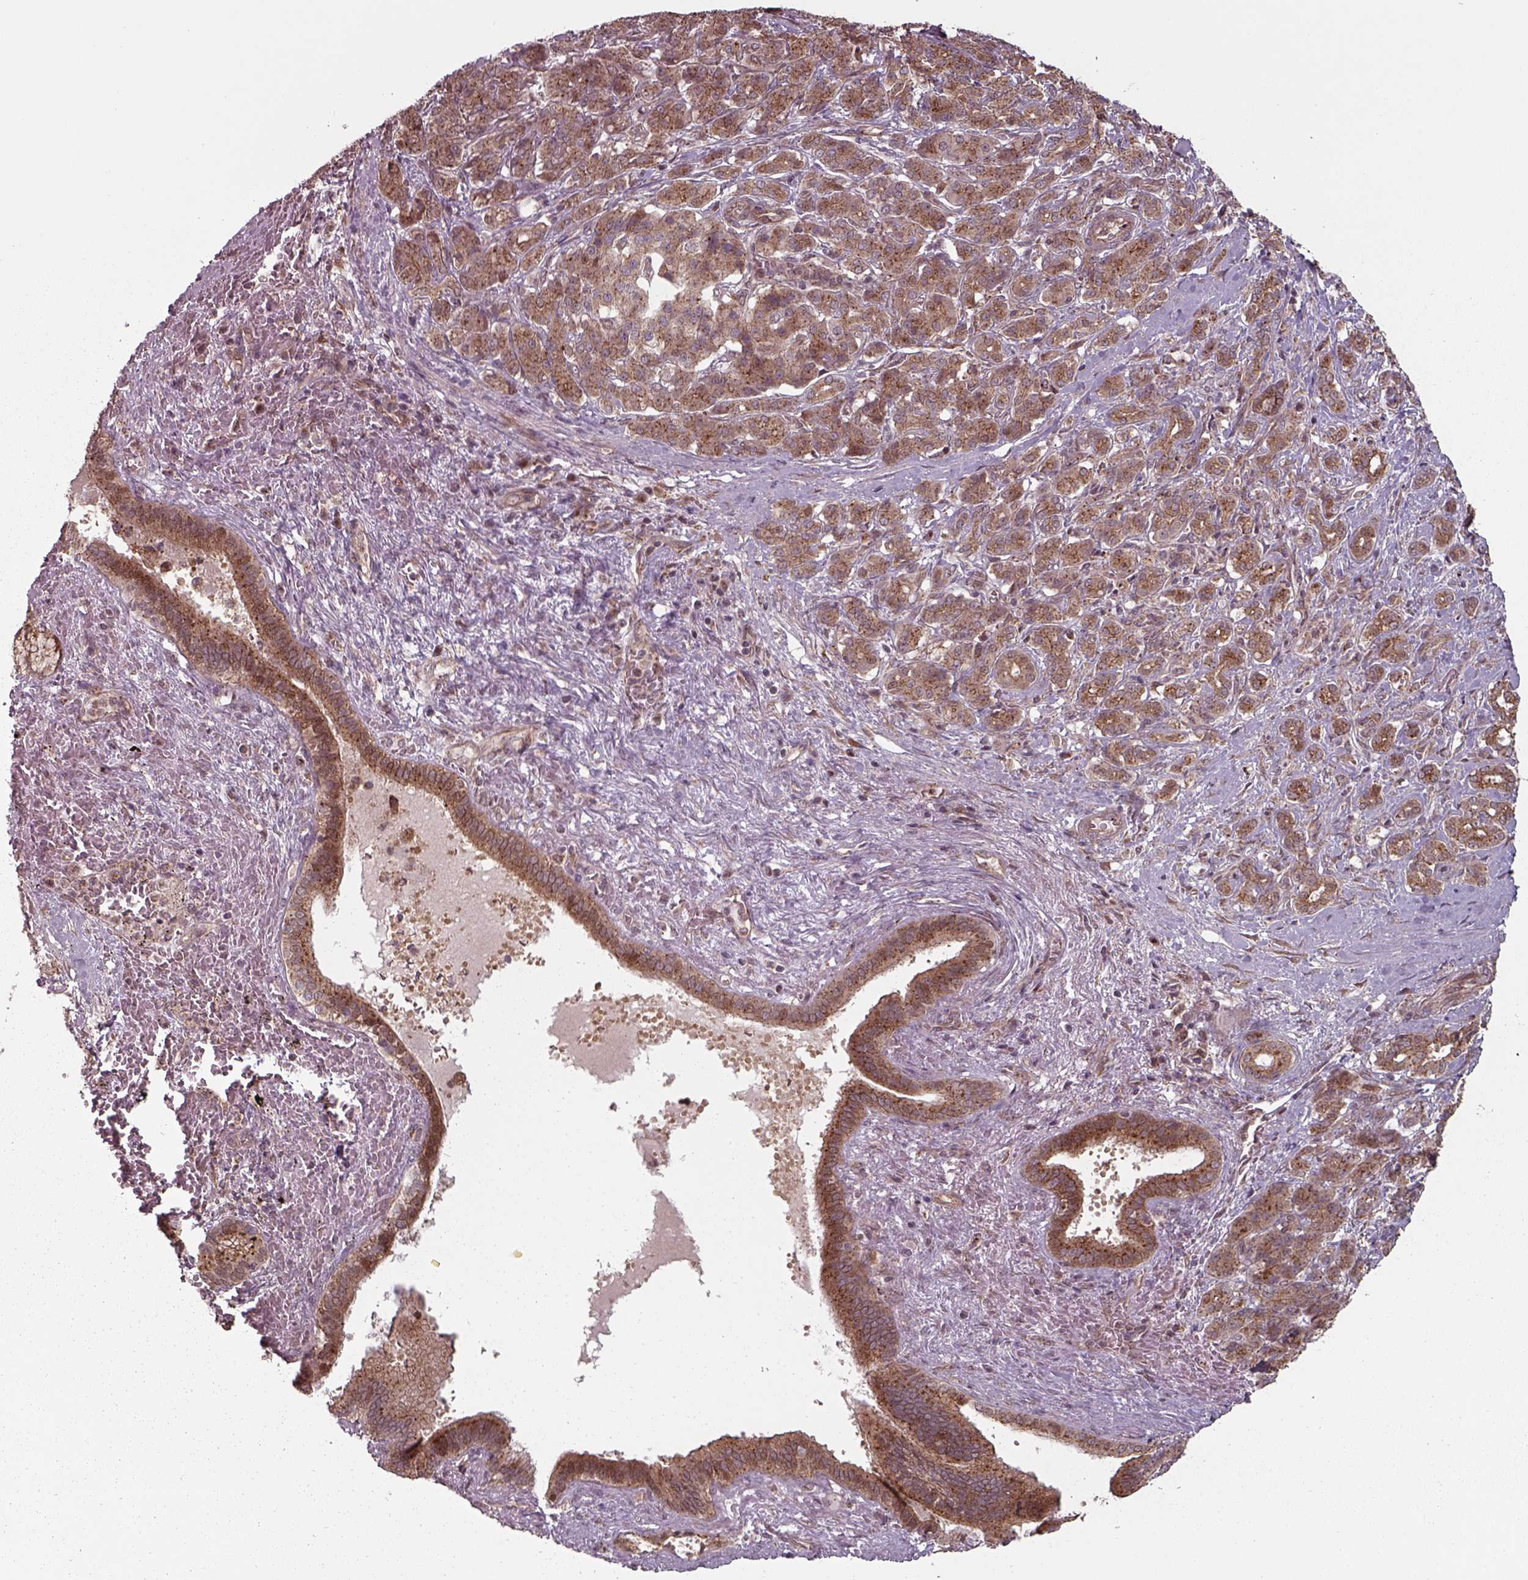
{"staining": {"intensity": "moderate", "quantity": ">75%", "location": "cytoplasmic/membranous"}, "tissue": "pancreatic cancer", "cell_type": "Tumor cells", "image_type": "cancer", "snomed": [{"axis": "morphology", "description": "Normal tissue, NOS"}, {"axis": "morphology", "description": "Inflammation, NOS"}, {"axis": "morphology", "description": "Adenocarcinoma, NOS"}, {"axis": "topography", "description": "Pancreas"}], "caption": "The immunohistochemical stain highlights moderate cytoplasmic/membranous positivity in tumor cells of adenocarcinoma (pancreatic) tissue.", "gene": "CHMP3", "patient": {"sex": "male", "age": 57}}